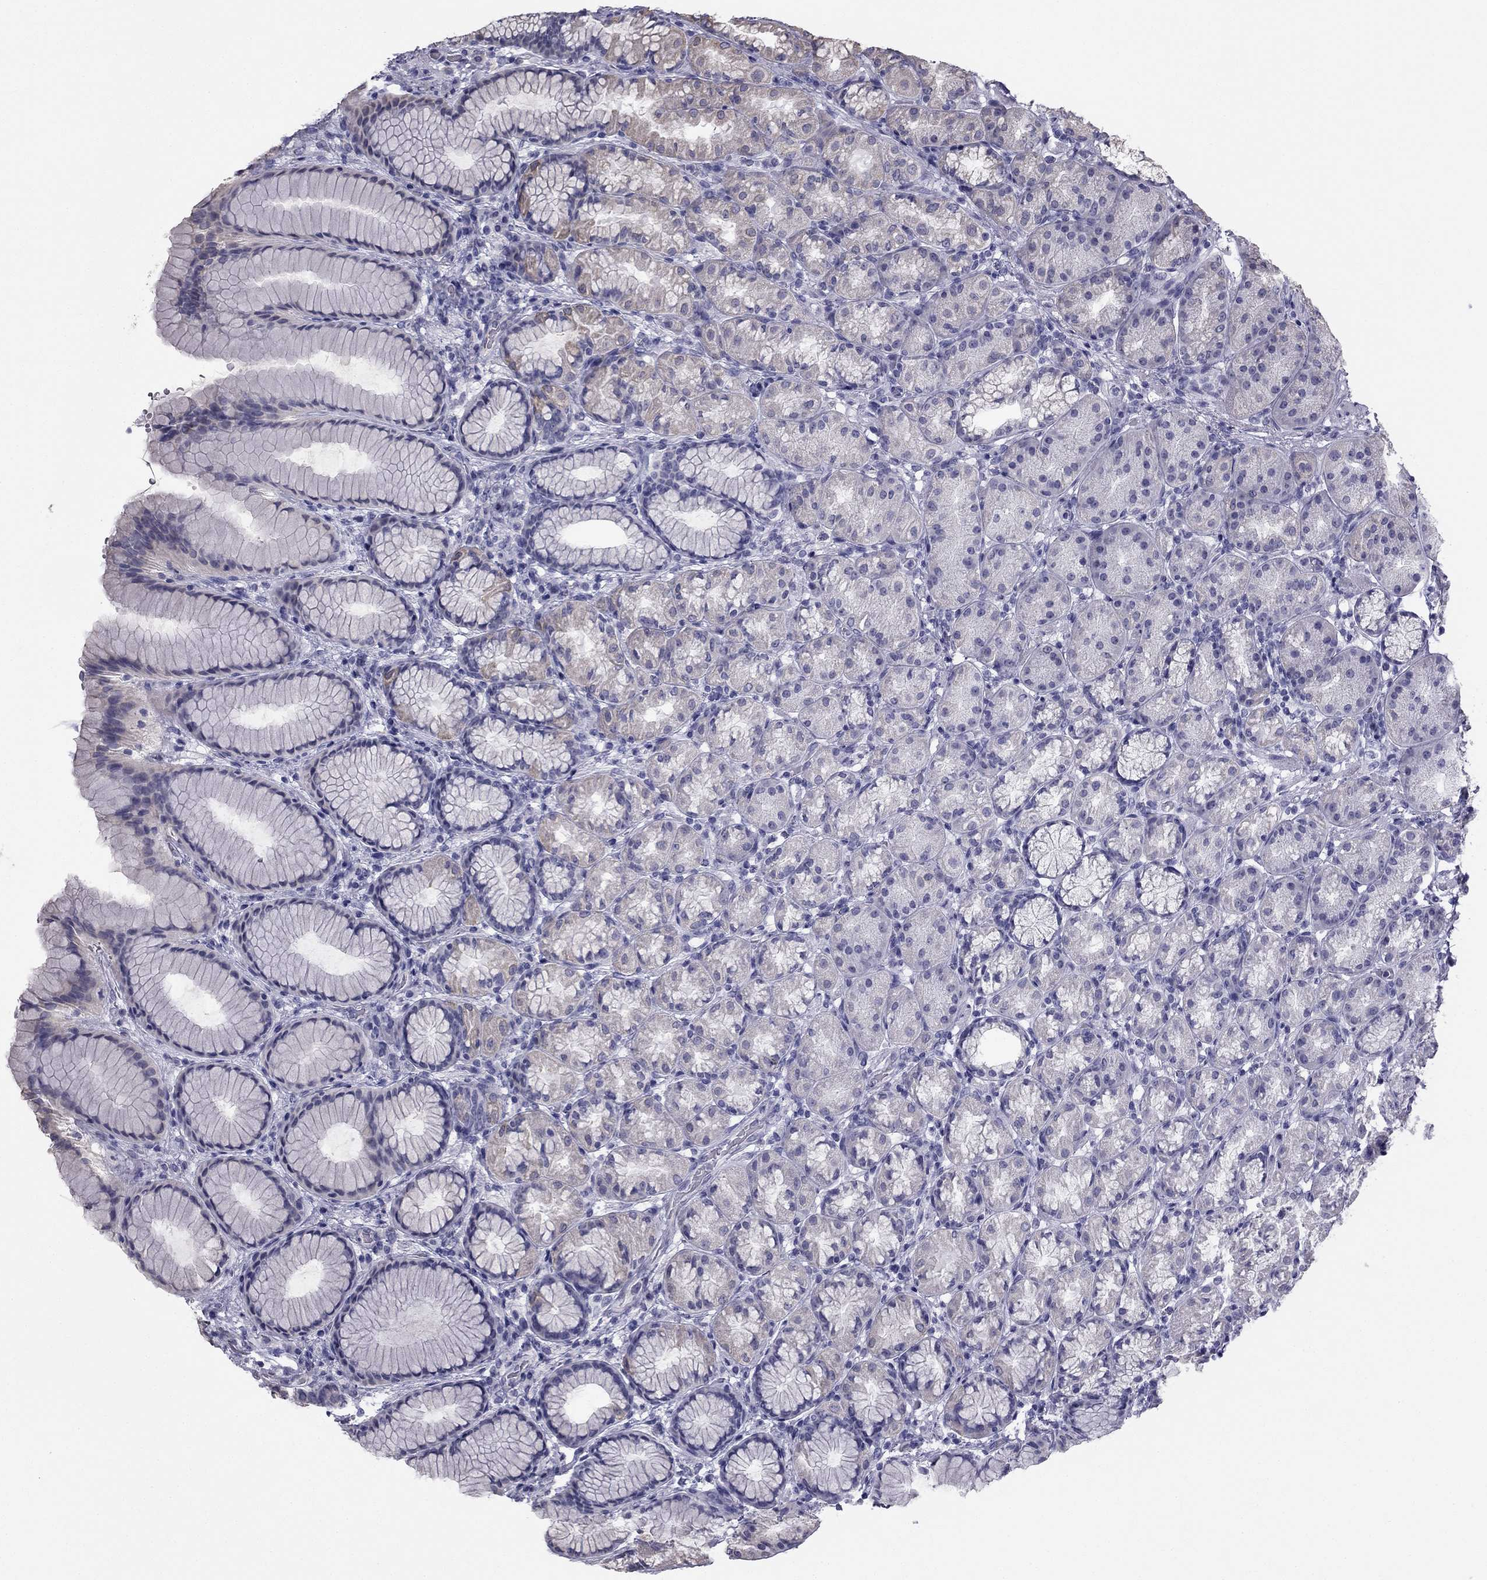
{"staining": {"intensity": "negative", "quantity": "none", "location": "none"}, "tissue": "stomach", "cell_type": "Glandular cells", "image_type": "normal", "snomed": [{"axis": "morphology", "description": "Normal tissue, NOS"}, {"axis": "morphology", "description": "Adenocarcinoma, NOS"}, {"axis": "topography", "description": "Stomach"}], "caption": "IHC image of normal stomach stained for a protein (brown), which displays no expression in glandular cells.", "gene": "CCDC40", "patient": {"sex": "female", "age": 79}}